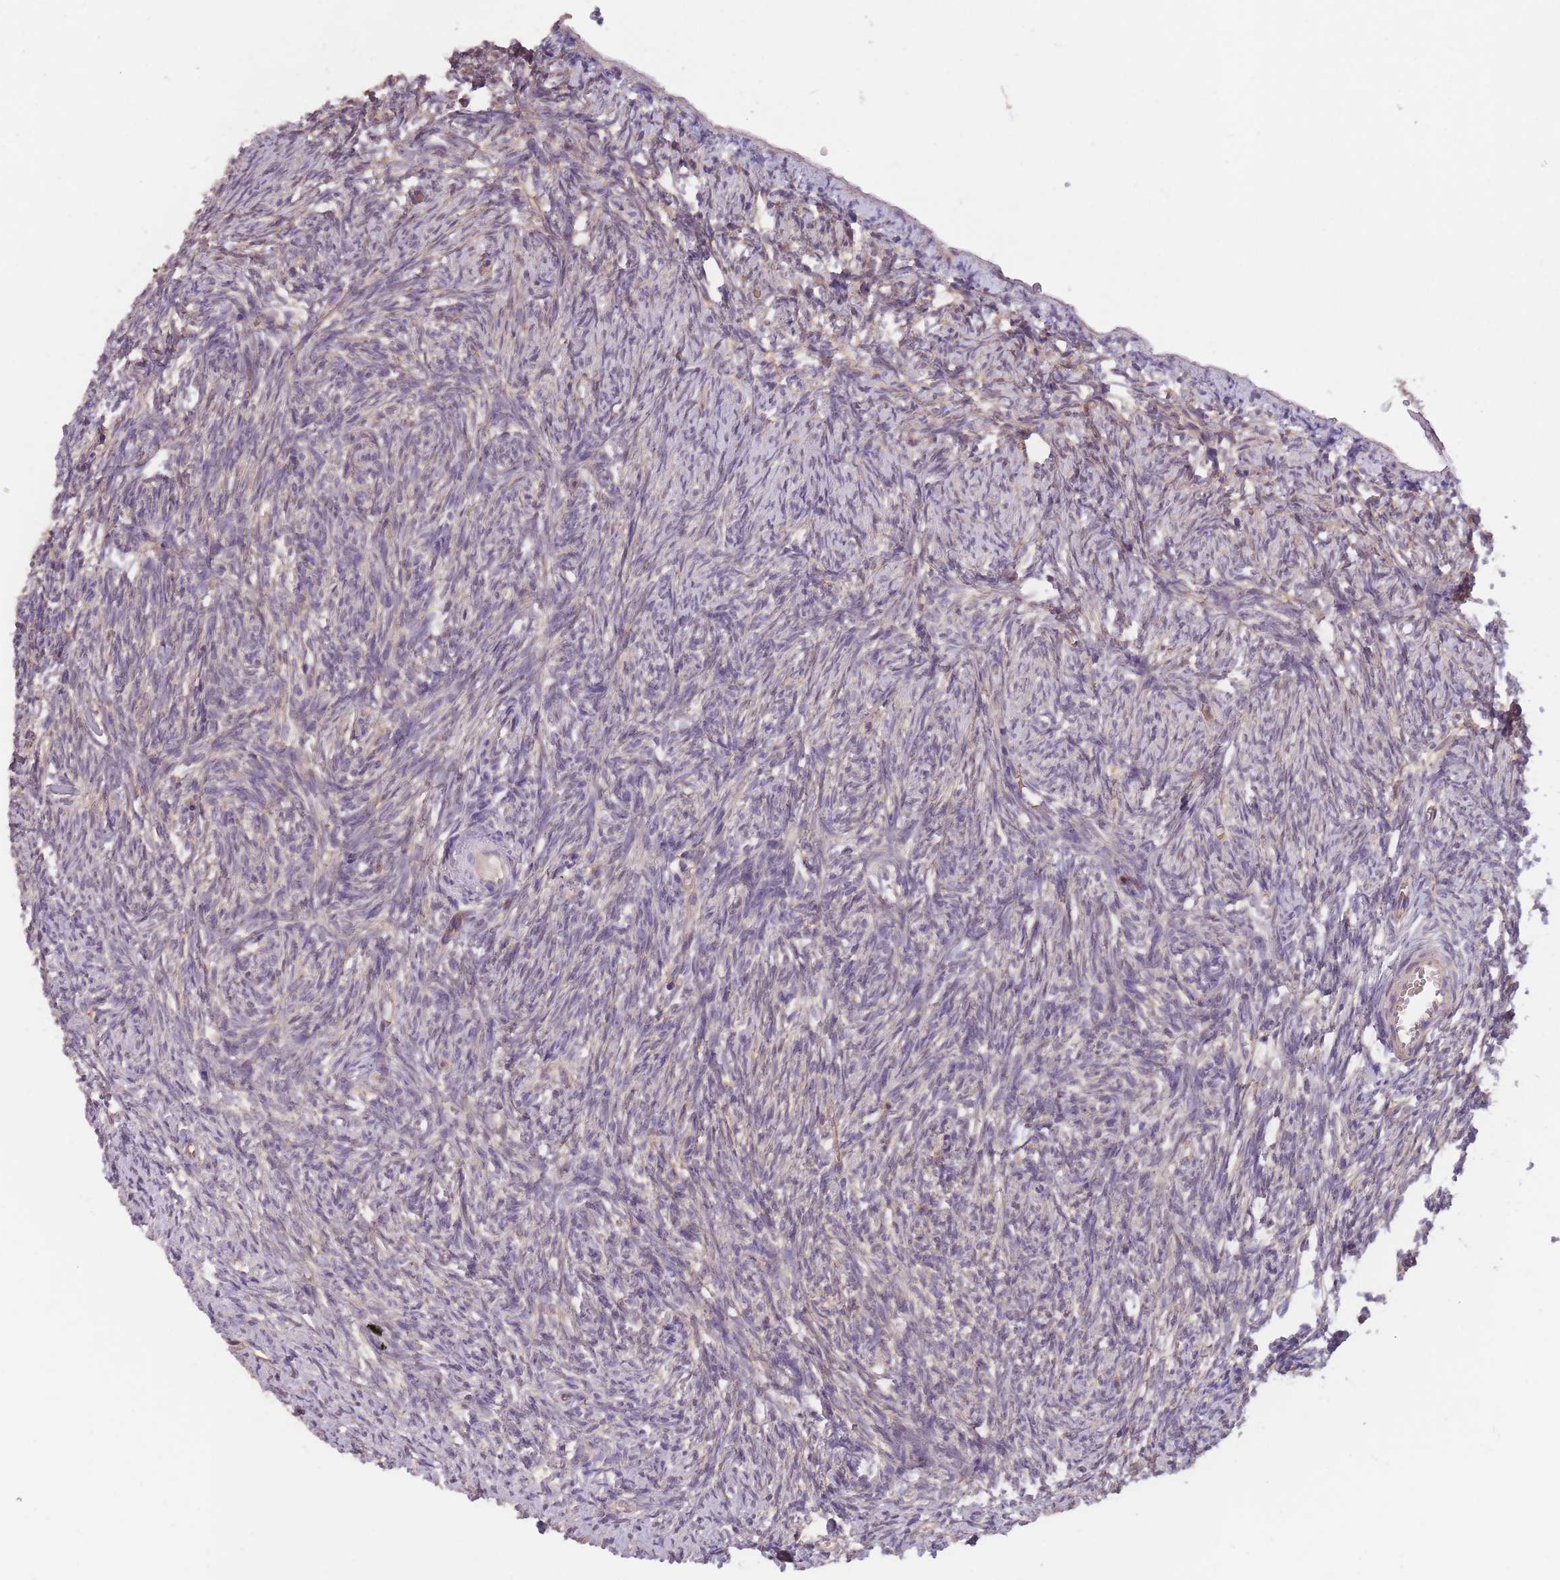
{"staining": {"intensity": "negative", "quantity": "none", "location": "none"}, "tissue": "ovary", "cell_type": "Ovarian stroma cells", "image_type": "normal", "snomed": [{"axis": "morphology", "description": "Normal tissue, NOS"}, {"axis": "topography", "description": "Ovary"}], "caption": "Ovary was stained to show a protein in brown. There is no significant expression in ovarian stroma cells. Brightfield microscopy of IHC stained with DAB (brown) and hematoxylin (blue), captured at high magnification.", "gene": "KIAA1755", "patient": {"sex": "female", "age": 51}}